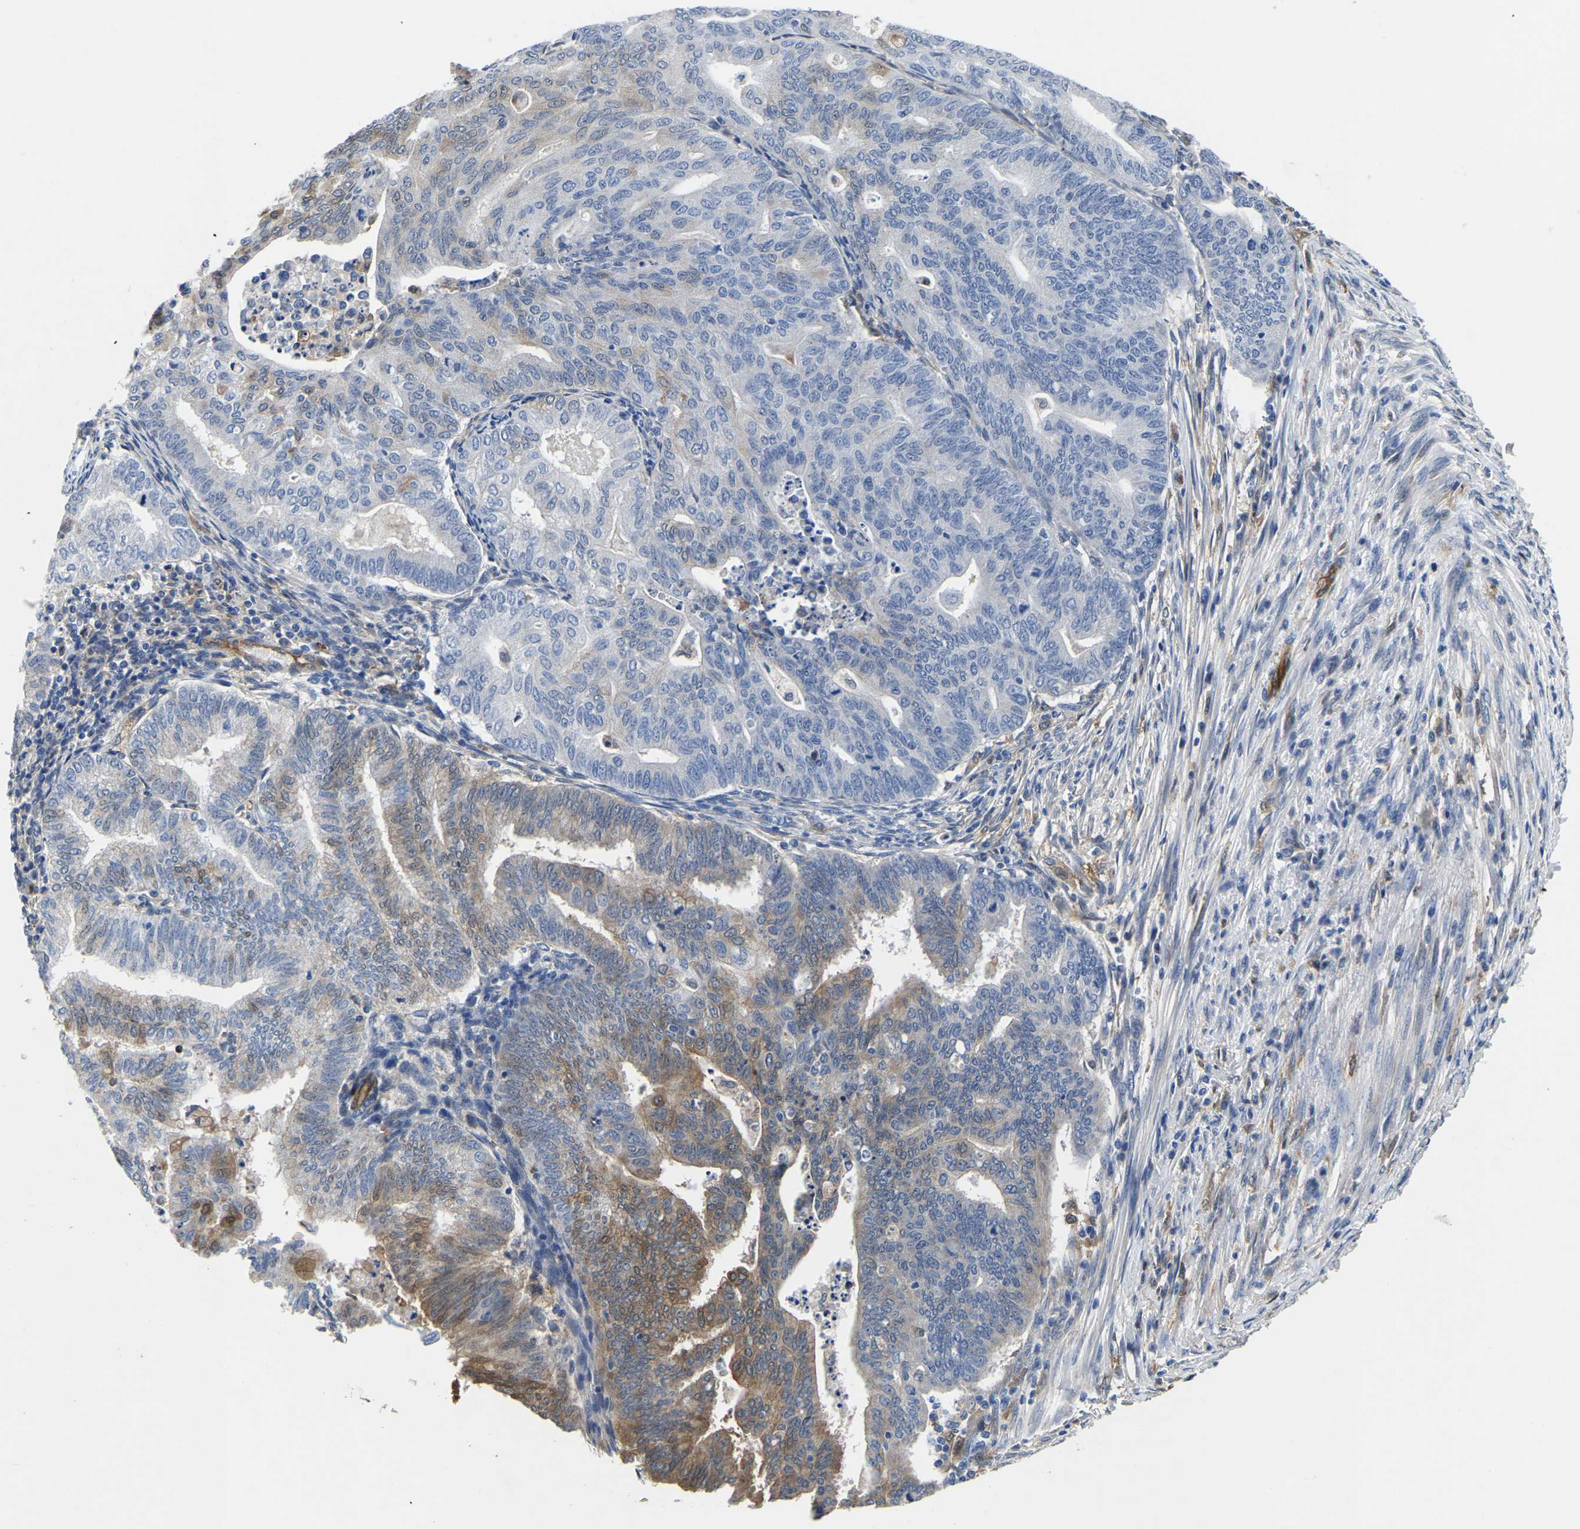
{"staining": {"intensity": "moderate", "quantity": "<25%", "location": "cytoplasmic/membranous"}, "tissue": "endometrial cancer", "cell_type": "Tumor cells", "image_type": "cancer", "snomed": [{"axis": "morphology", "description": "Polyp, NOS"}, {"axis": "morphology", "description": "Adenocarcinoma, NOS"}, {"axis": "morphology", "description": "Adenoma, NOS"}, {"axis": "topography", "description": "Endometrium"}], "caption": "About <25% of tumor cells in endometrial cancer (adenoma) exhibit moderate cytoplasmic/membranous protein expression as visualized by brown immunohistochemical staining.", "gene": "ATG2B", "patient": {"sex": "female", "age": 79}}